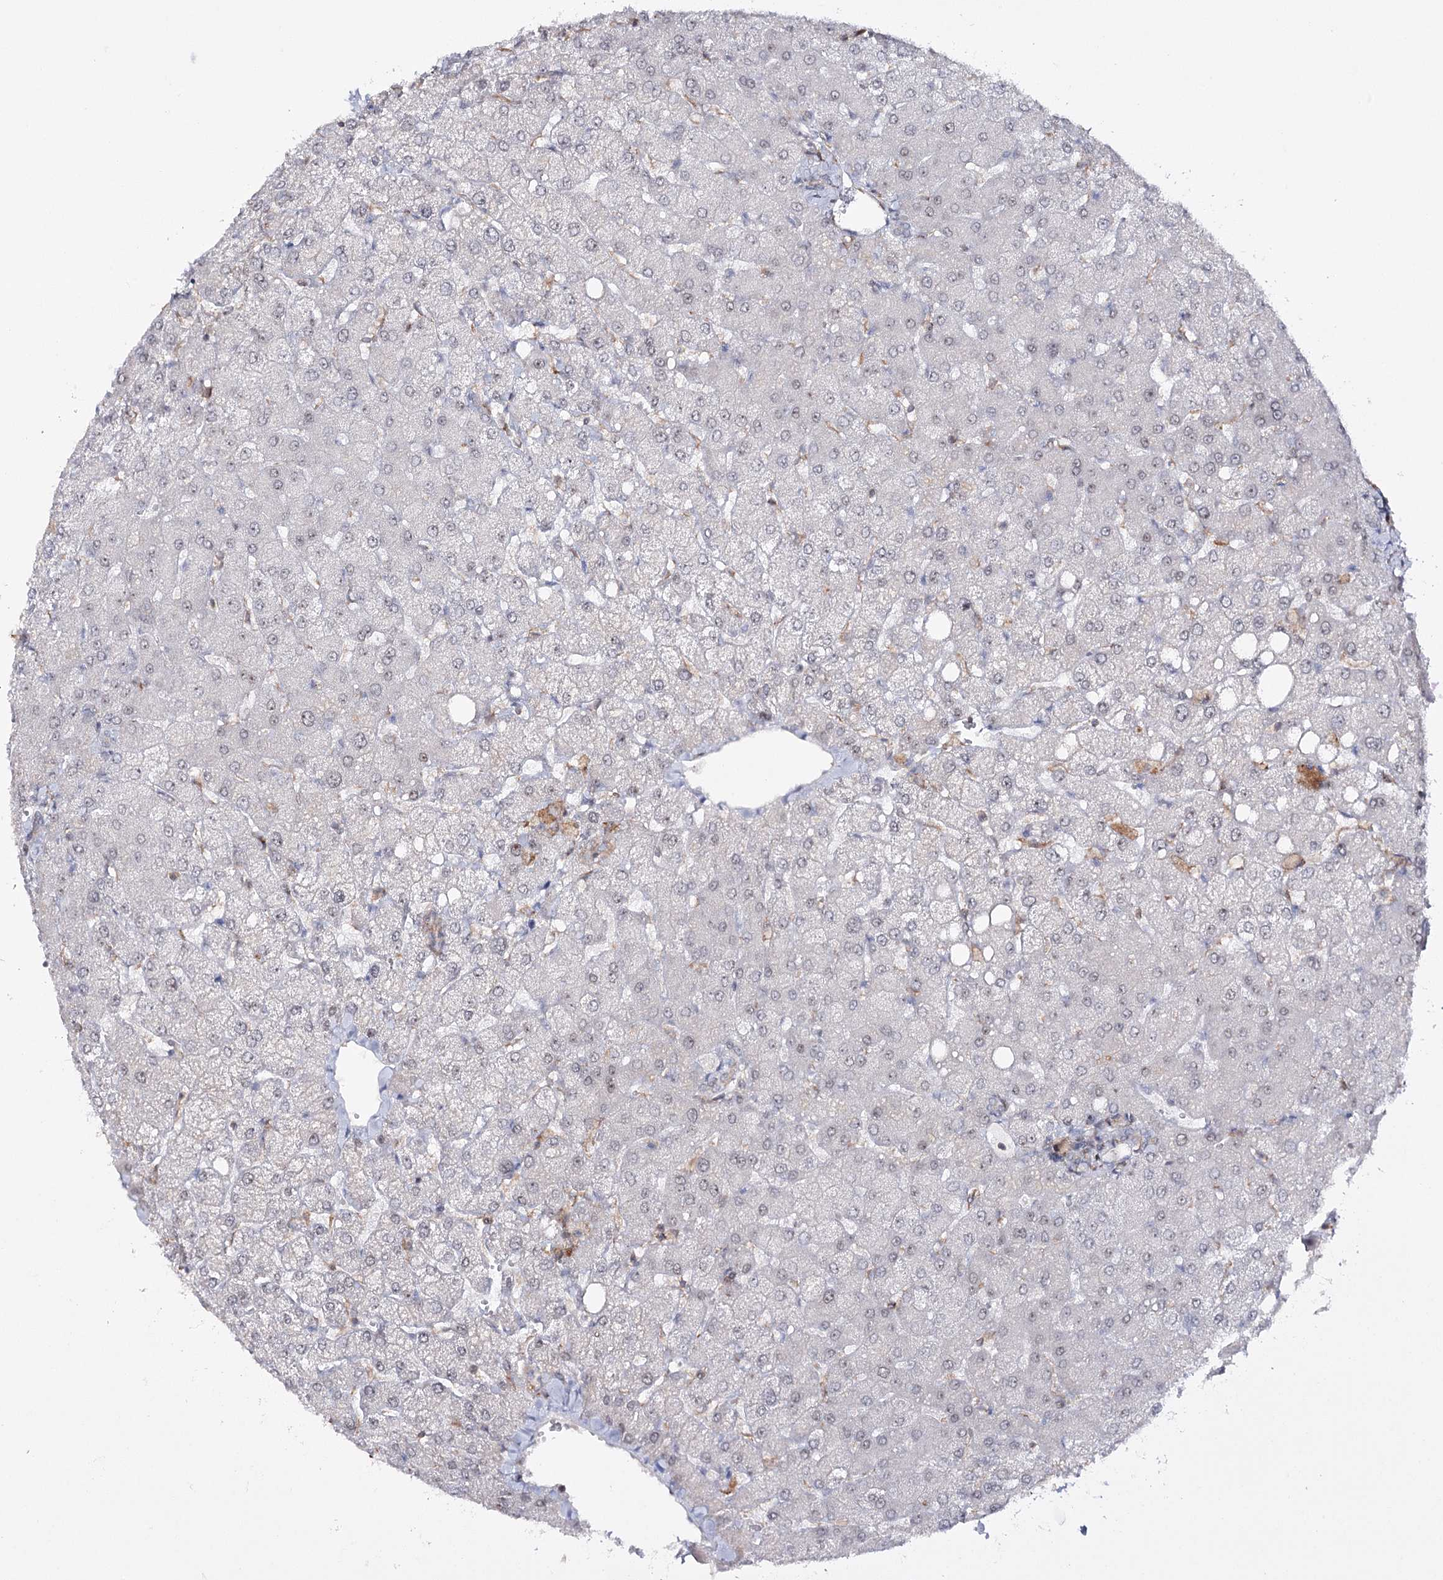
{"staining": {"intensity": "negative", "quantity": "none", "location": "none"}, "tissue": "liver", "cell_type": "Cholangiocytes", "image_type": "normal", "snomed": [{"axis": "morphology", "description": "Normal tissue, NOS"}, {"axis": "topography", "description": "Liver"}], "caption": "The immunohistochemistry photomicrograph has no significant staining in cholangiocytes of liver. (DAB immunohistochemistry visualized using brightfield microscopy, high magnification).", "gene": "ZC3H8", "patient": {"sex": "female", "age": 54}}